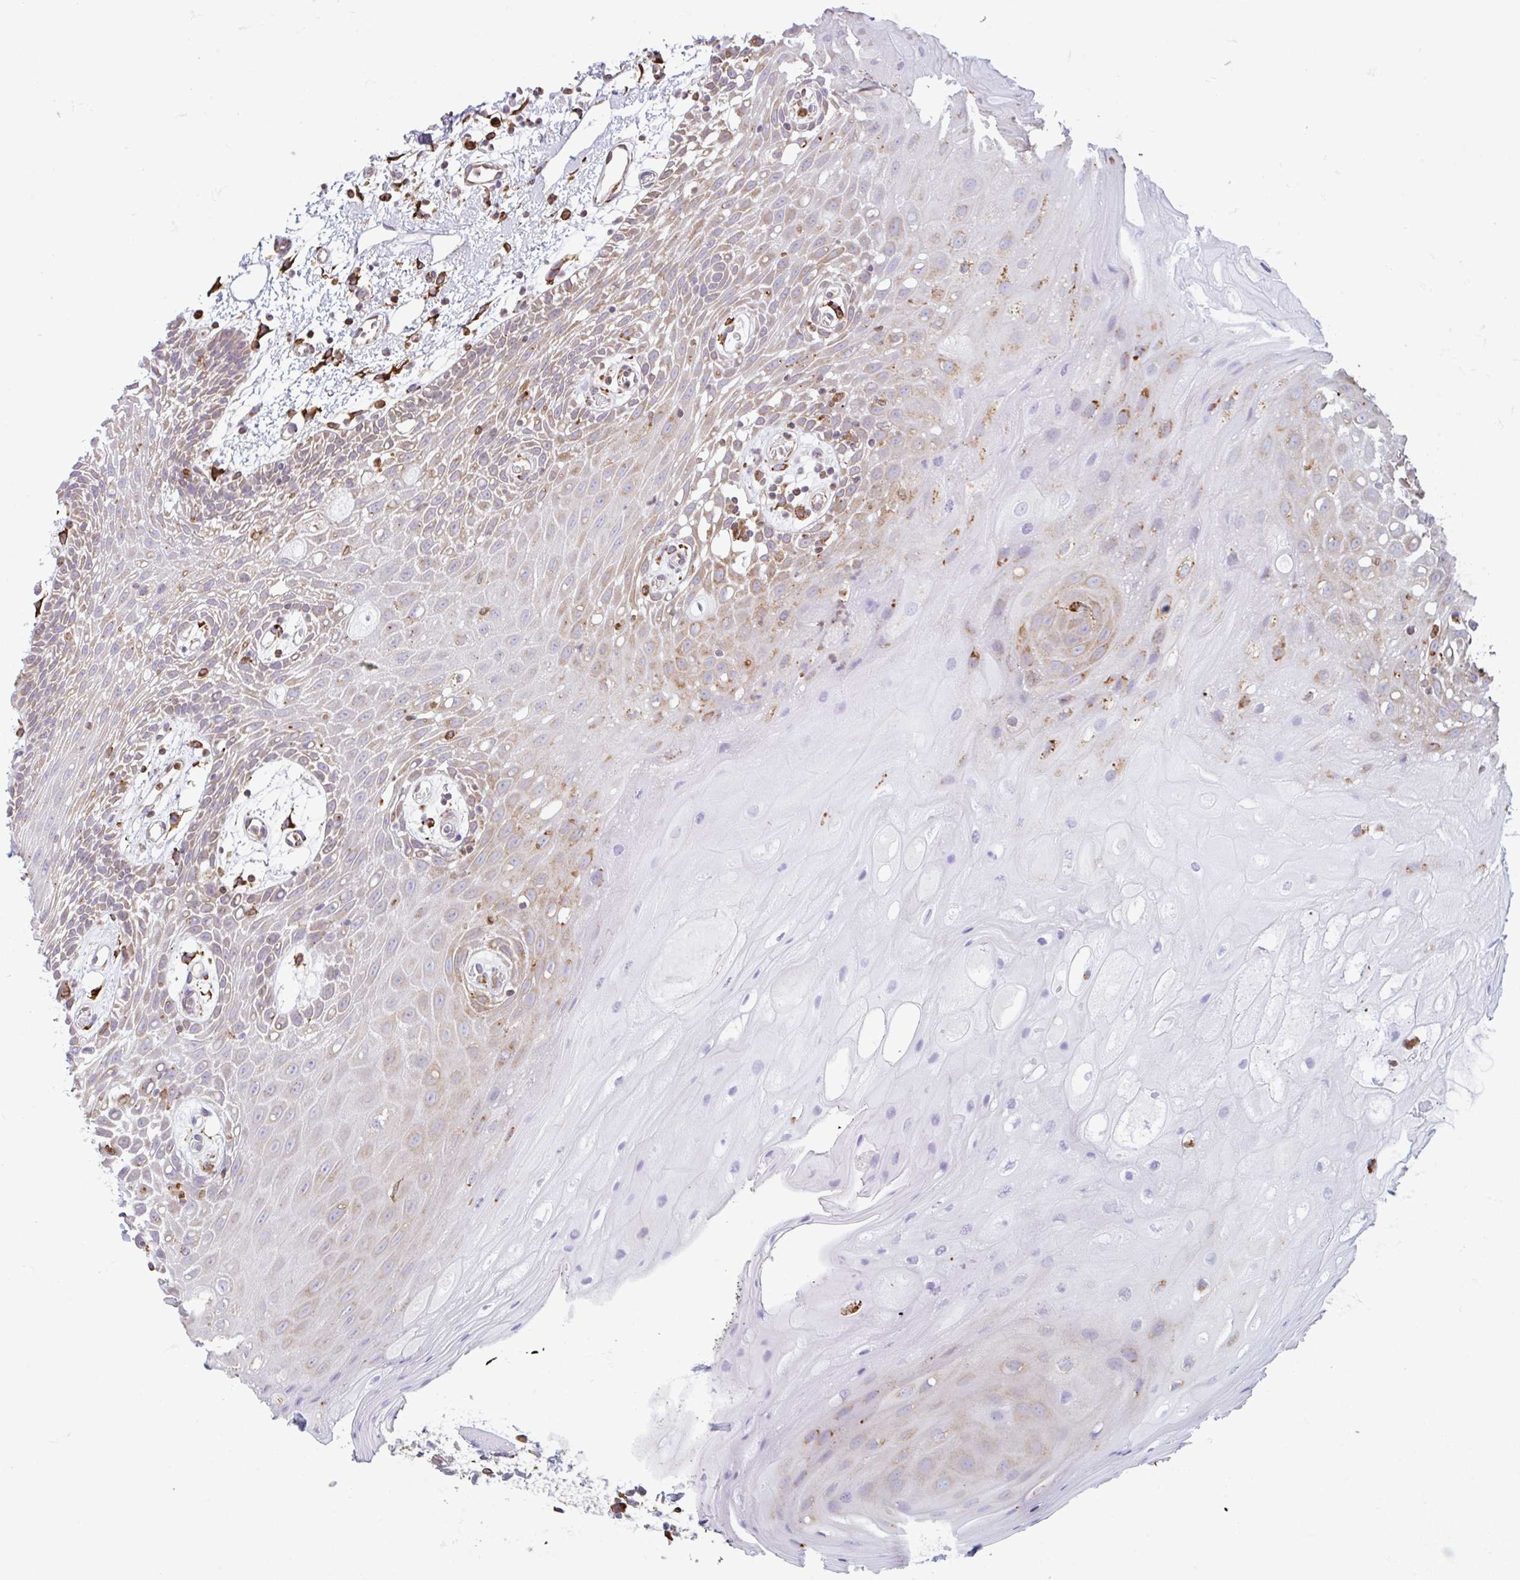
{"staining": {"intensity": "weak", "quantity": "<25%", "location": "cytoplasmic/membranous"}, "tissue": "oral mucosa", "cell_type": "Squamous epithelial cells", "image_type": "normal", "snomed": [{"axis": "morphology", "description": "Normal tissue, NOS"}, {"axis": "topography", "description": "Oral tissue"}], "caption": "Photomicrograph shows no significant protein expression in squamous epithelial cells of benign oral mucosa.", "gene": "DOK4", "patient": {"sex": "female", "age": 59}}